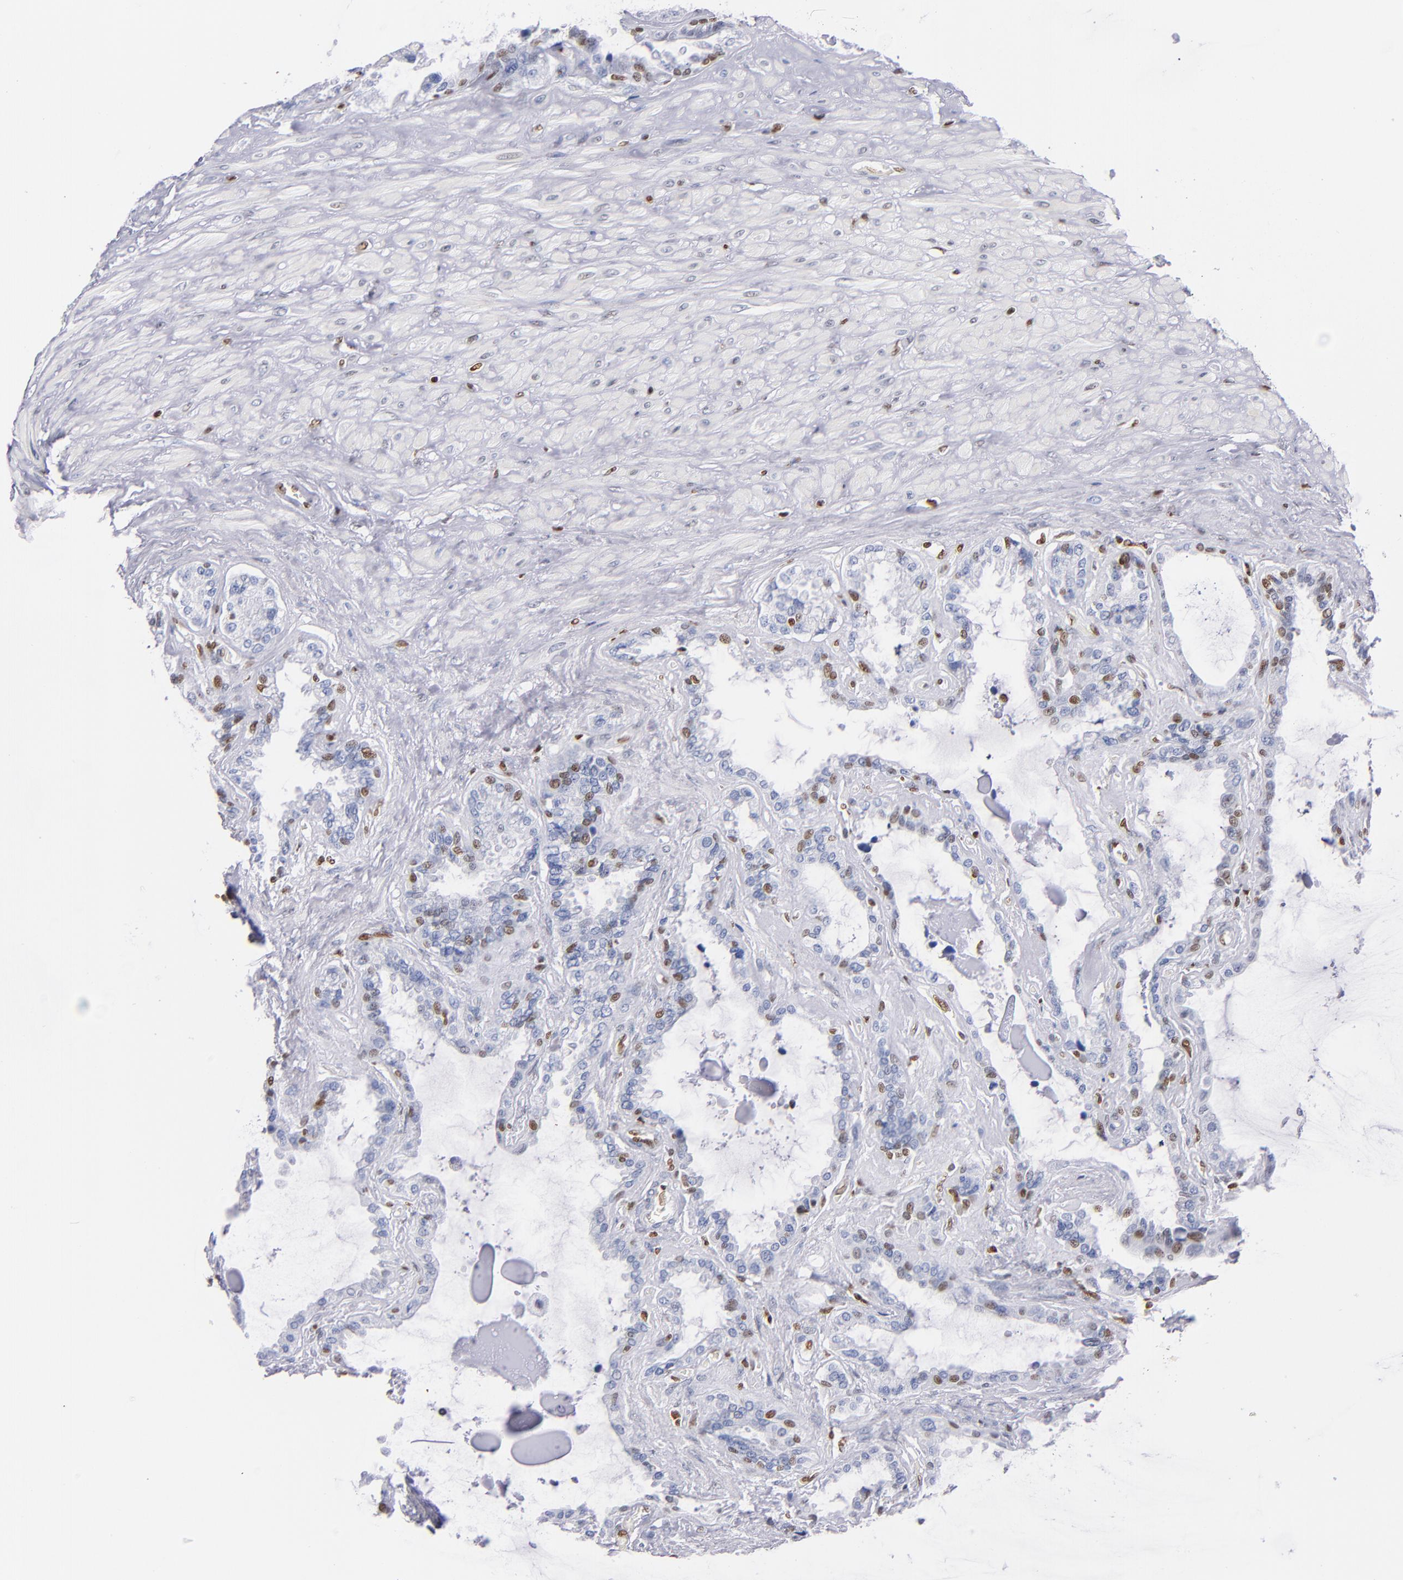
{"staining": {"intensity": "negative", "quantity": "none", "location": "none"}, "tissue": "seminal vesicle", "cell_type": "Glandular cells", "image_type": "normal", "snomed": [{"axis": "morphology", "description": "Normal tissue, NOS"}, {"axis": "morphology", "description": "Inflammation, NOS"}, {"axis": "topography", "description": "Urinary bladder"}, {"axis": "topography", "description": "Prostate"}, {"axis": "topography", "description": "Seminal veicle"}], "caption": "IHC micrograph of benign seminal vesicle: seminal vesicle stained with DAB (3,3'-diaminobenzidine) demonstrates no significant protein expression in glandular cells.", "gene": "IFI16", "patient": {"sex": "male", "age": 82}}